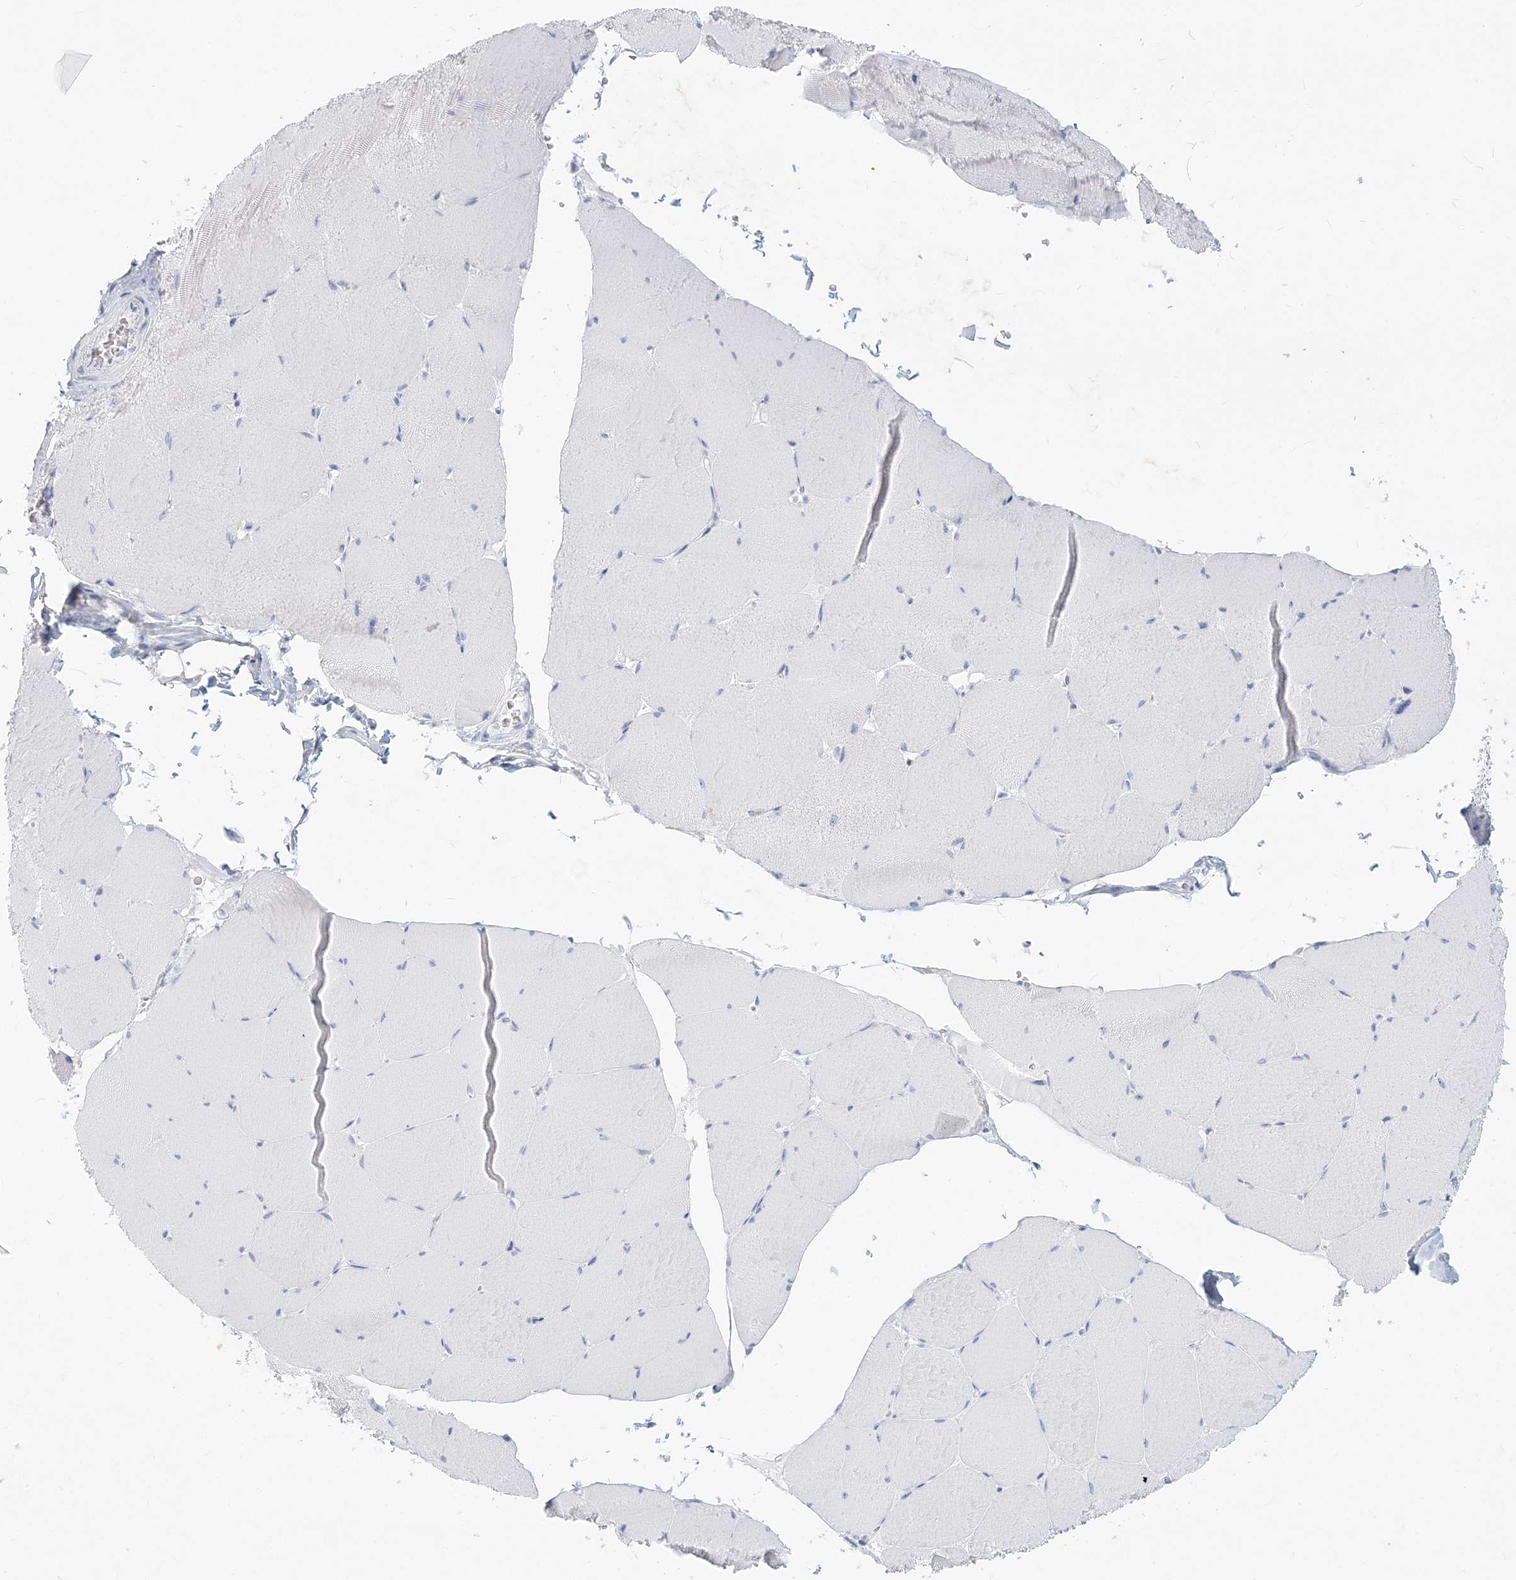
{"staining": {"intensity": "negative", "quantity": "none", "location": "none"}, "tissue": "skeletal muscle", "cell_type": "Myocytes", "image_type": "normal", "snomed": [{"axis": "morphology", "description": "Normal tissue, NOS"}, {"axis": "topography", "description": "Skeletal muscle"}, {"axis": "topography", "description": "Head-Neck"}], "caption": "Unremarkable skeletal muscle was stained to show a protein in brown. There is no significant staining in myocytes. Brightfield microscopy of immunohistochemistry (IHC) stained with DAB (brown) and hematoxylin (blue), captured at high magnification.", "gene": "CSN1S1", "patient": {"sex": "male", "age": 66}}